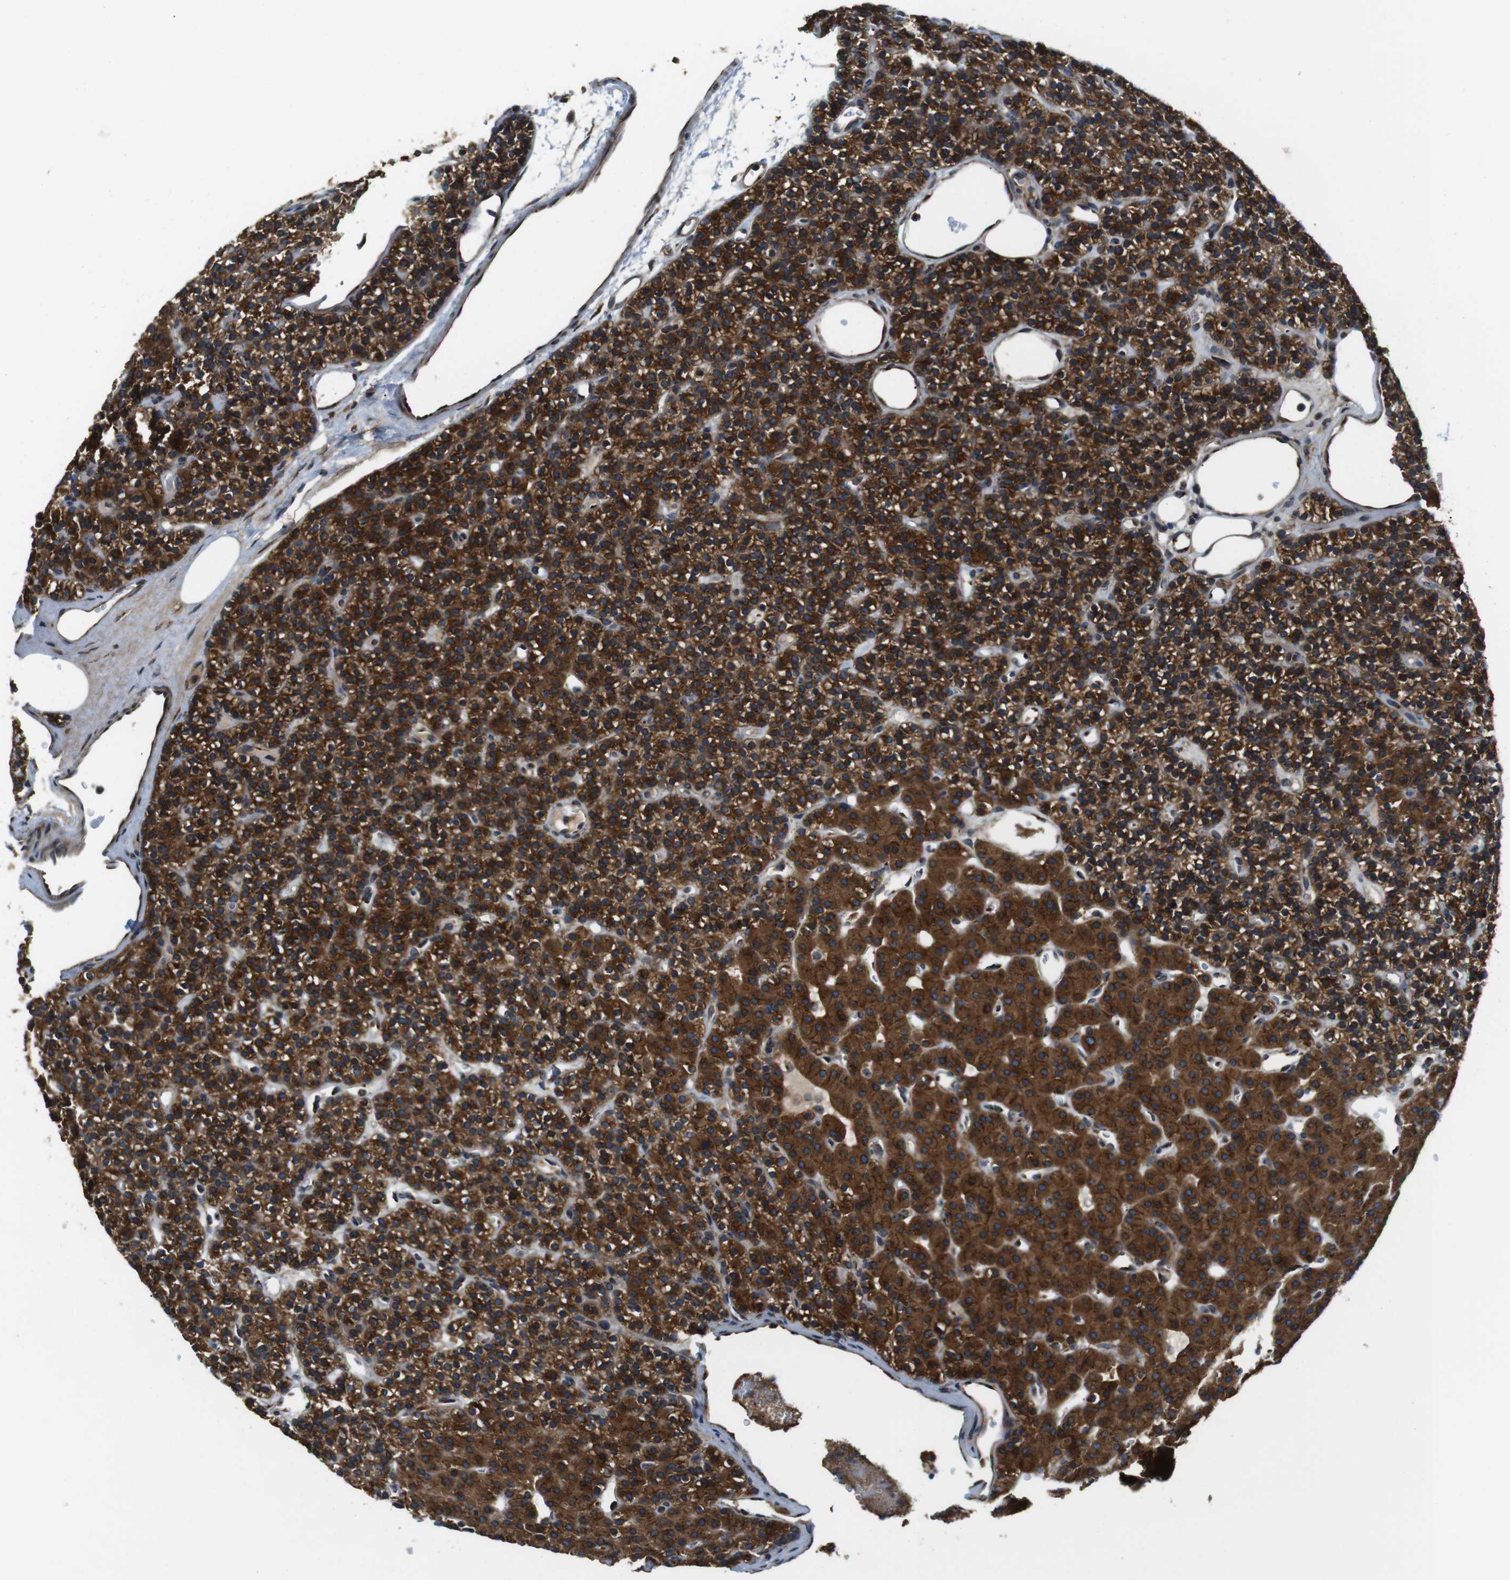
{"staining": {"intensity": "strong", "quantity": ">75%", "location": "cytoplasmic/membranous"}, "tissue": "parathyroid gland", "cell_type": "Glandular cells", "image_type": "normal", "snomed": [{"axis": "morphology", "description": "Normal tissue, NOS"}, {"axis": "morphology", "description": "Hyperplasia, NOS"}, {"axis": "topography", "description": "Parathyroid gland"}], "caption": "Brown immunohistochemical staining in benign parathyroid gland reveals strong cytoplasmic/membranous positivity in approximately >75% of glandular cells. The staining was performed using DAB (3,3'-diaminobenzidine), with brown indicating positive protein expression. Nuclei are stained blue with hematoxylin.", "gene": "TMEM143", "patient": {"sex": "male", "age": 44}}